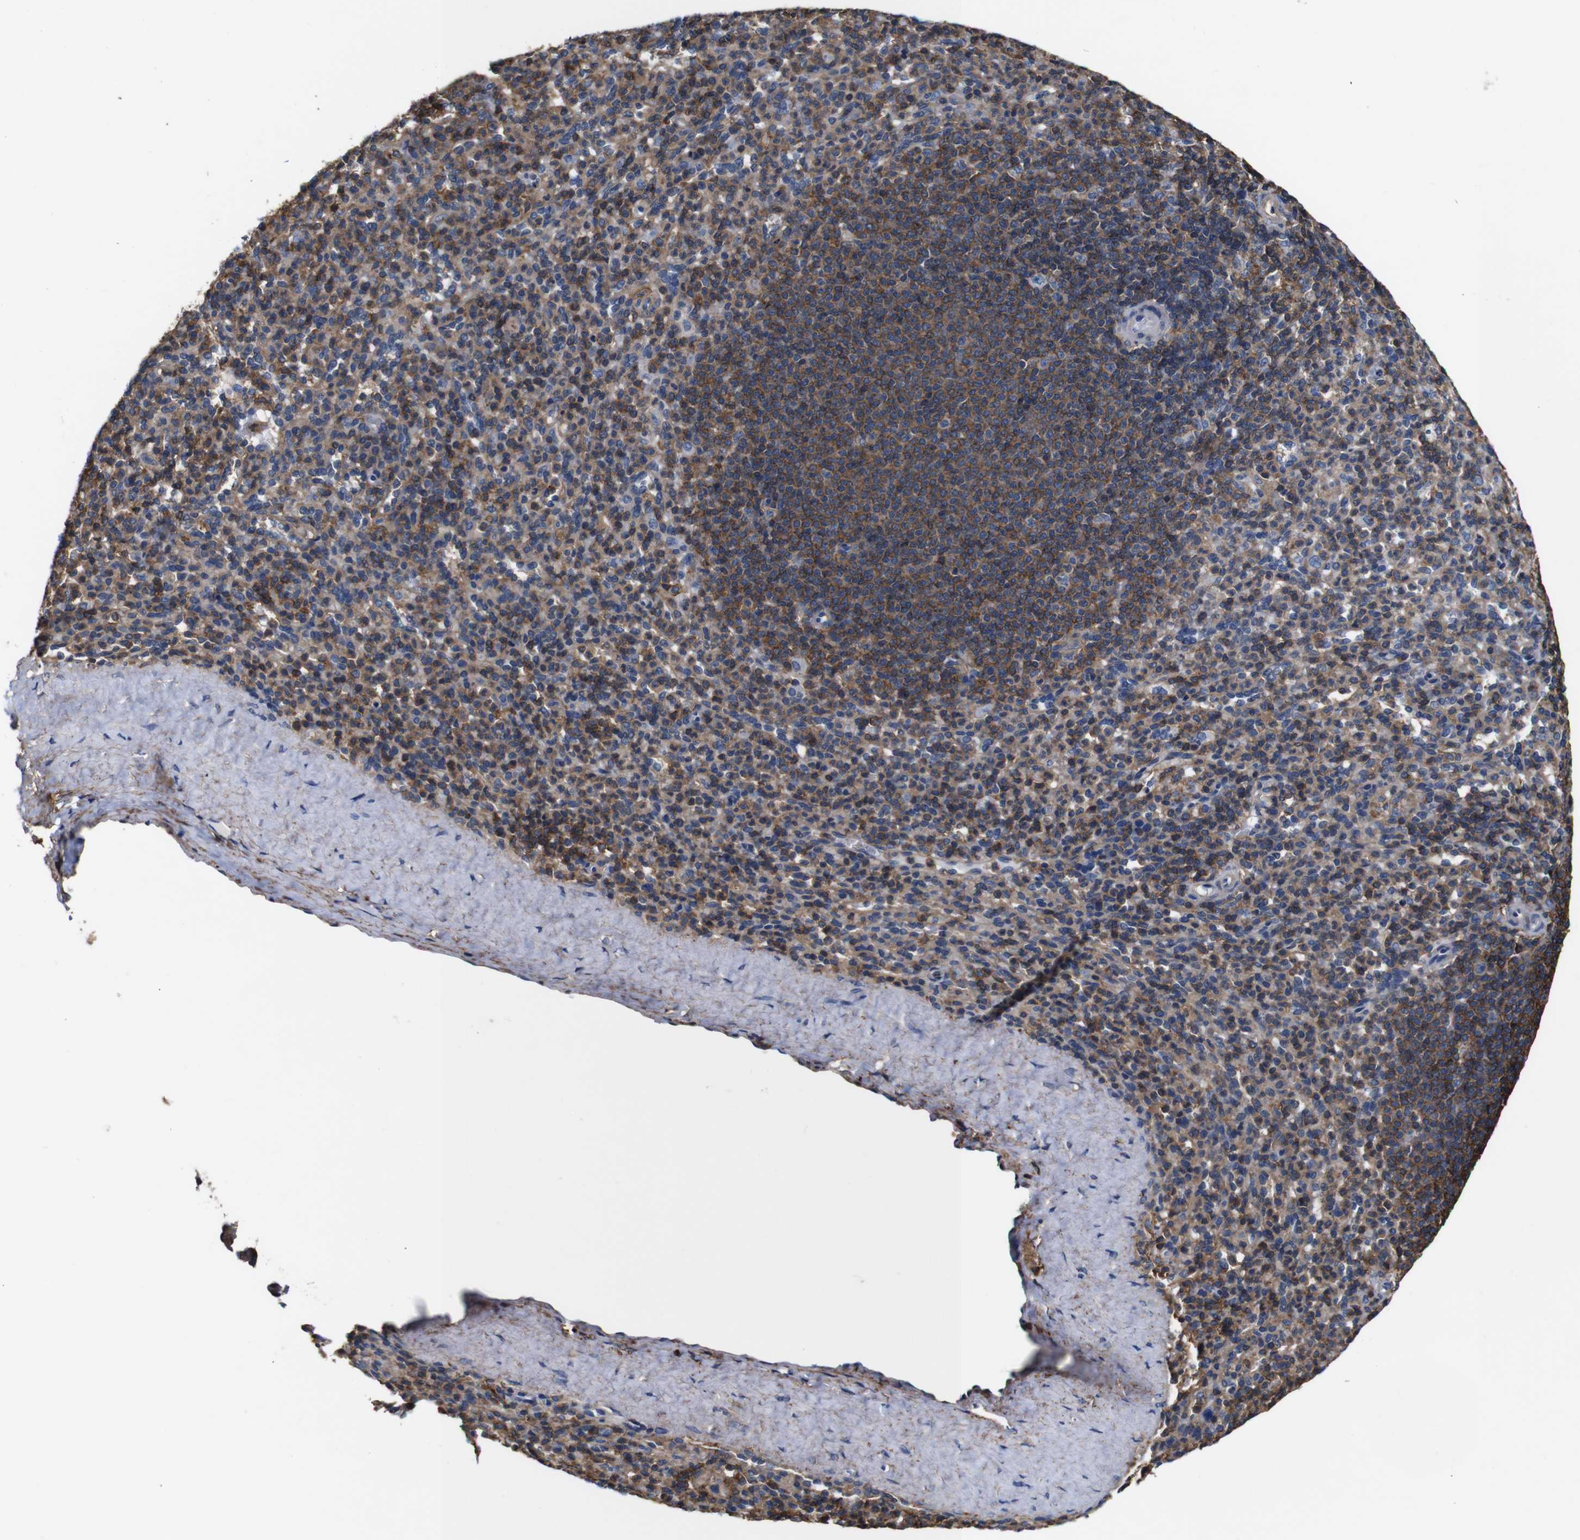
{"staining": {"intensity": "moderate", "quantity": ">75%", "location": "cytoplasmic/membranous"}, "tissue": "spleen", "cell_type": "Cells in red pulp", "image_type": "normal", "snomed": [{"axis": "morphology", "description": "Normal tissue, NOS"}, {"axis": "topography", "description": "Spleen"}], "caption": "Immunohistochemical staining of normal human spleen shows >75% levels of moderate cytoplasmic/membranous protein positivity in approximately >75% of cells in red pulp. (brown staining indicates protein expression, while blue staining denotes nuclei).", "gene": "PI4KA", "patient": {"sex": "male", "age": 36}}